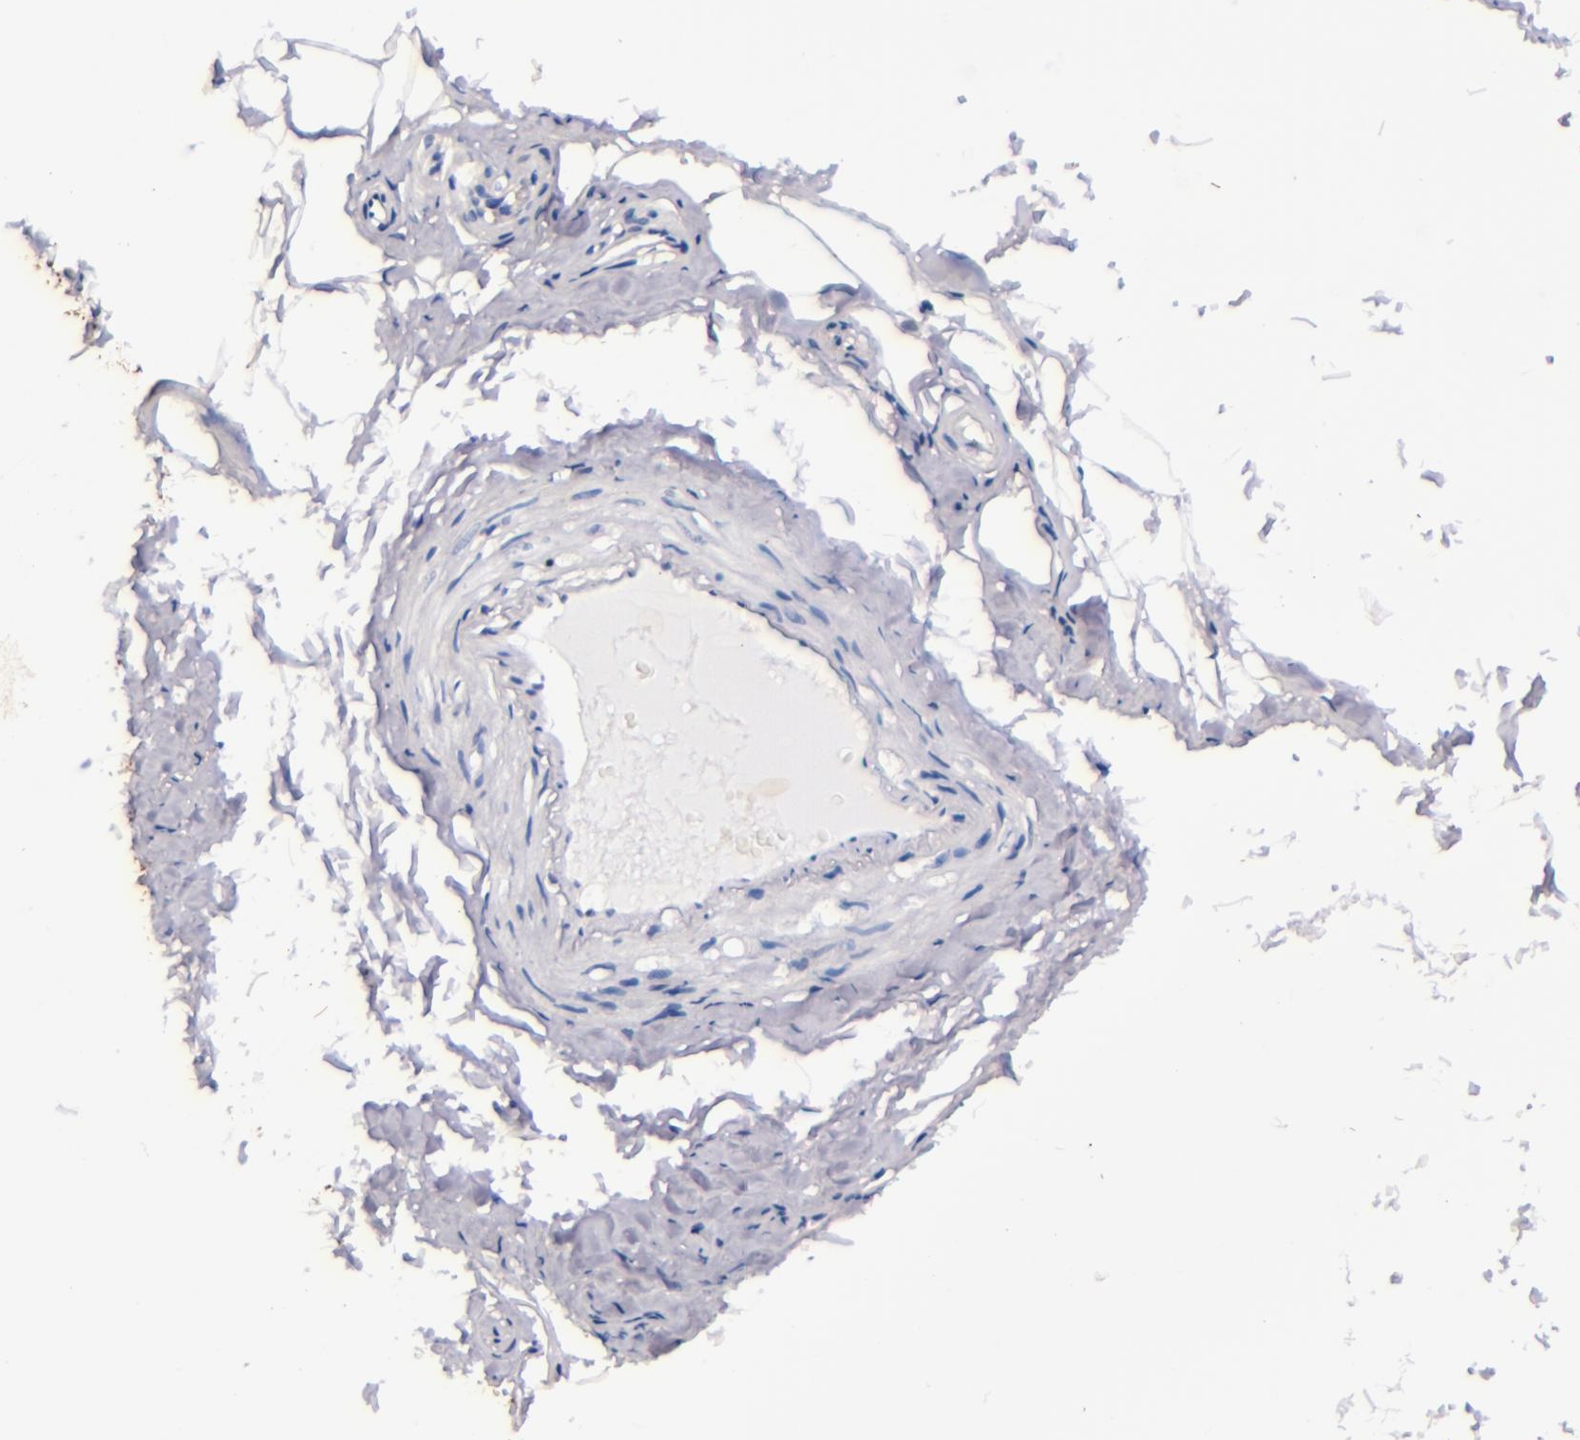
{"staining": {"intensity": "moderate", "quantity": "<25%", "location": "cytoplasmic/membranous"}, "tissue": "adipose tissue", "cell_type": "Adipocytes", "image_type": "normal", "snomed": [{"axis": "morphology", "description": "Normal tissue, NOS"}, {"axis": "topography", "description": "Soft tissue"}, {"axis": "topography", "description": "Peripheral nerve tissue"}], "caption": "The immunohistochemical stain shows moderate cytoplasmic/membranous expression in adipocytes of benign adipose tissue.", "gene": "SIRPA", "patient": {"sex": "female", "age": 68}}